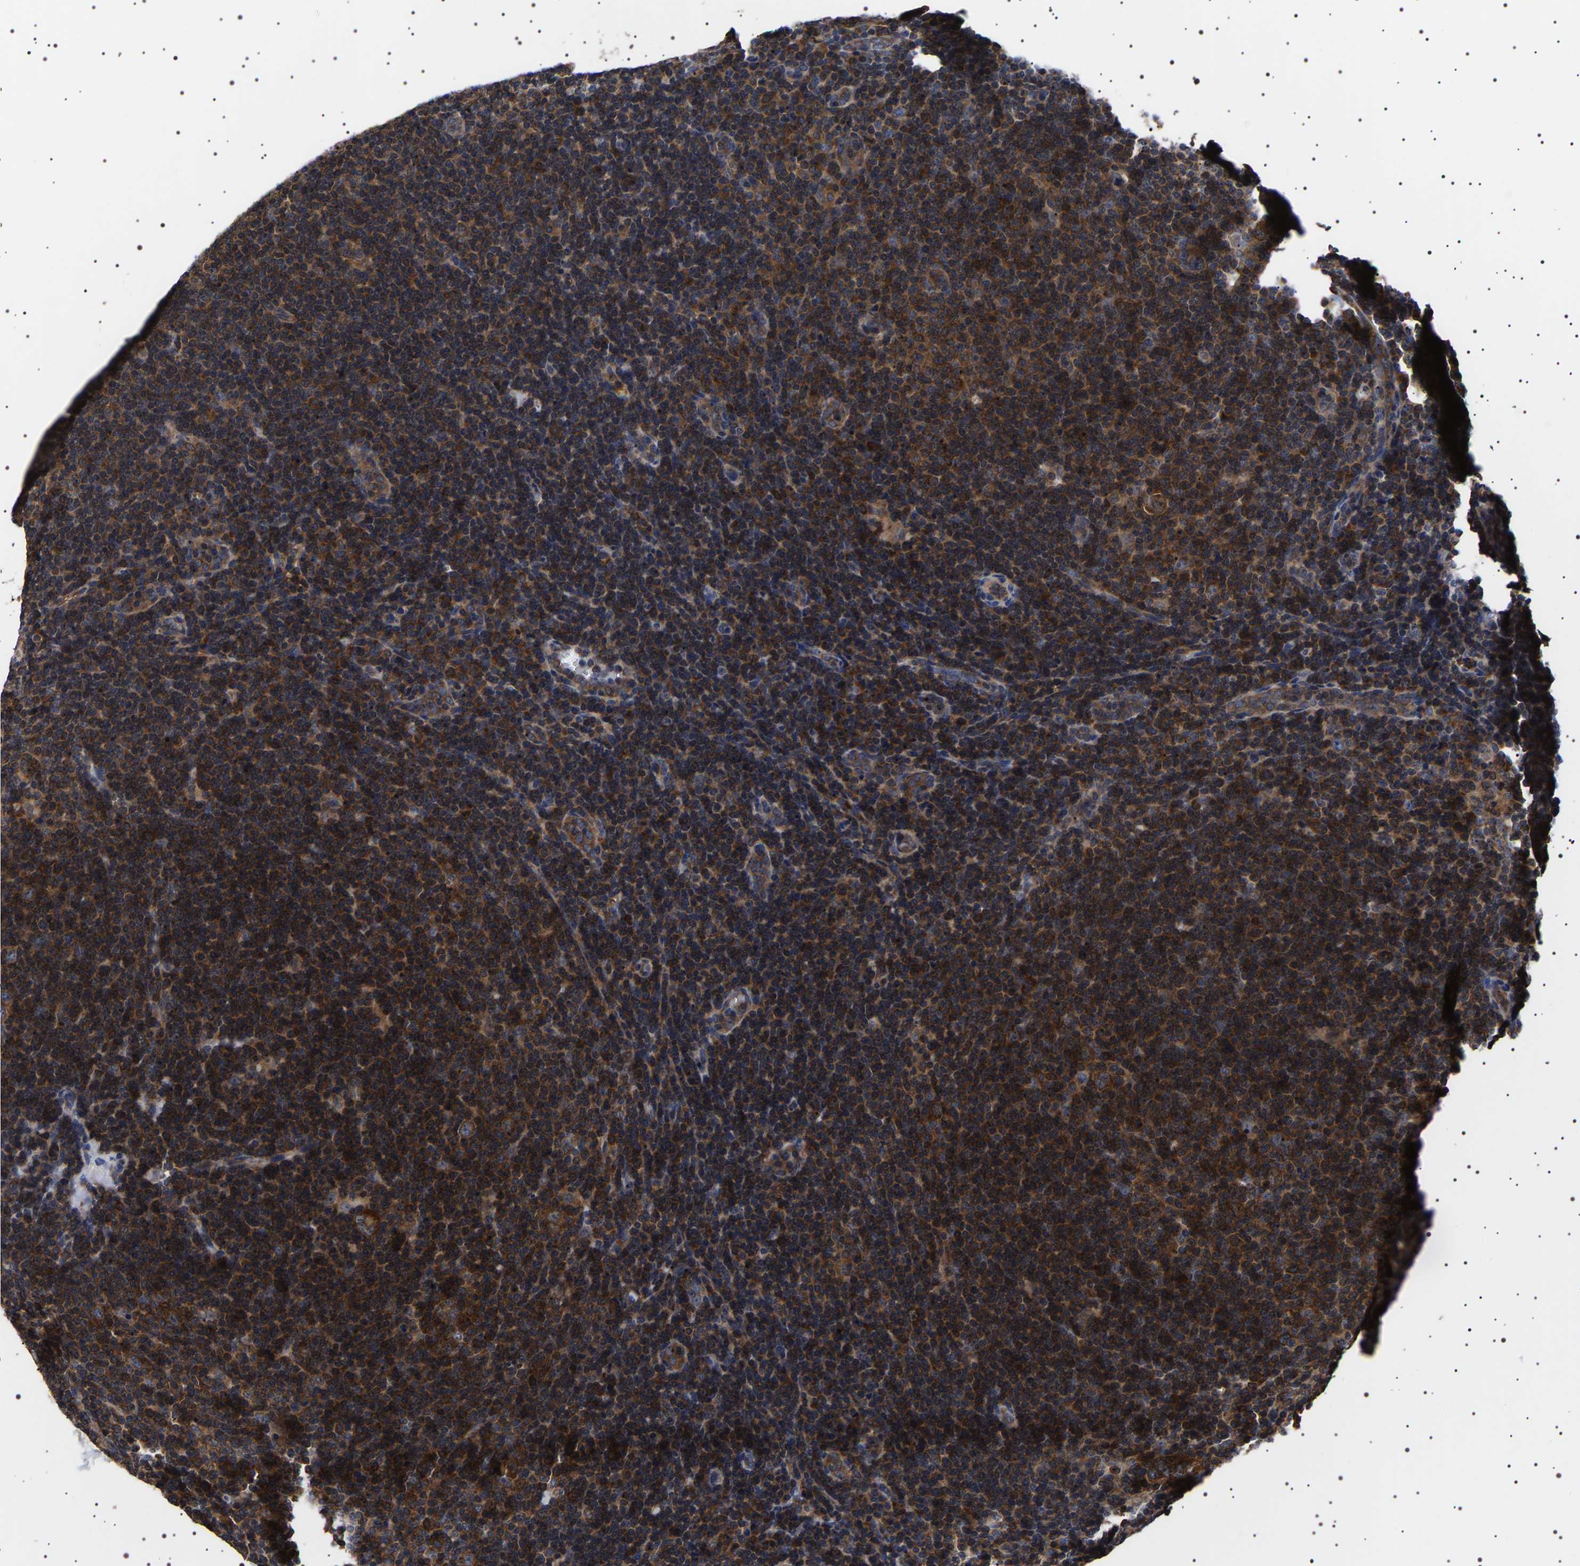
{"staining": {"intensity": "strong", "quantity": "25%-75%", "location": "cytoplasmic/membranous"}, "tissue": "lymphoma", "cell_type": "Tumor cells", "image_type": "cancer", "snomed": [{"axis": "morphology", "description": "Hodgkin's disease, NOS"}, {"axis": "topography", "description": "Lymph node"}], "caption": "IHC micrograph of neoplastic tissue: human lymphoma stained using immunohistochemistry (IHC) displays high levels of strong protein expression localized specifically in the cytoplasmic/membranous of tumor cells, appearing as a cytoplasmic/membranous brown color.", "gene": "DARS1", "patient": {"sex": "female", "age": 57}}